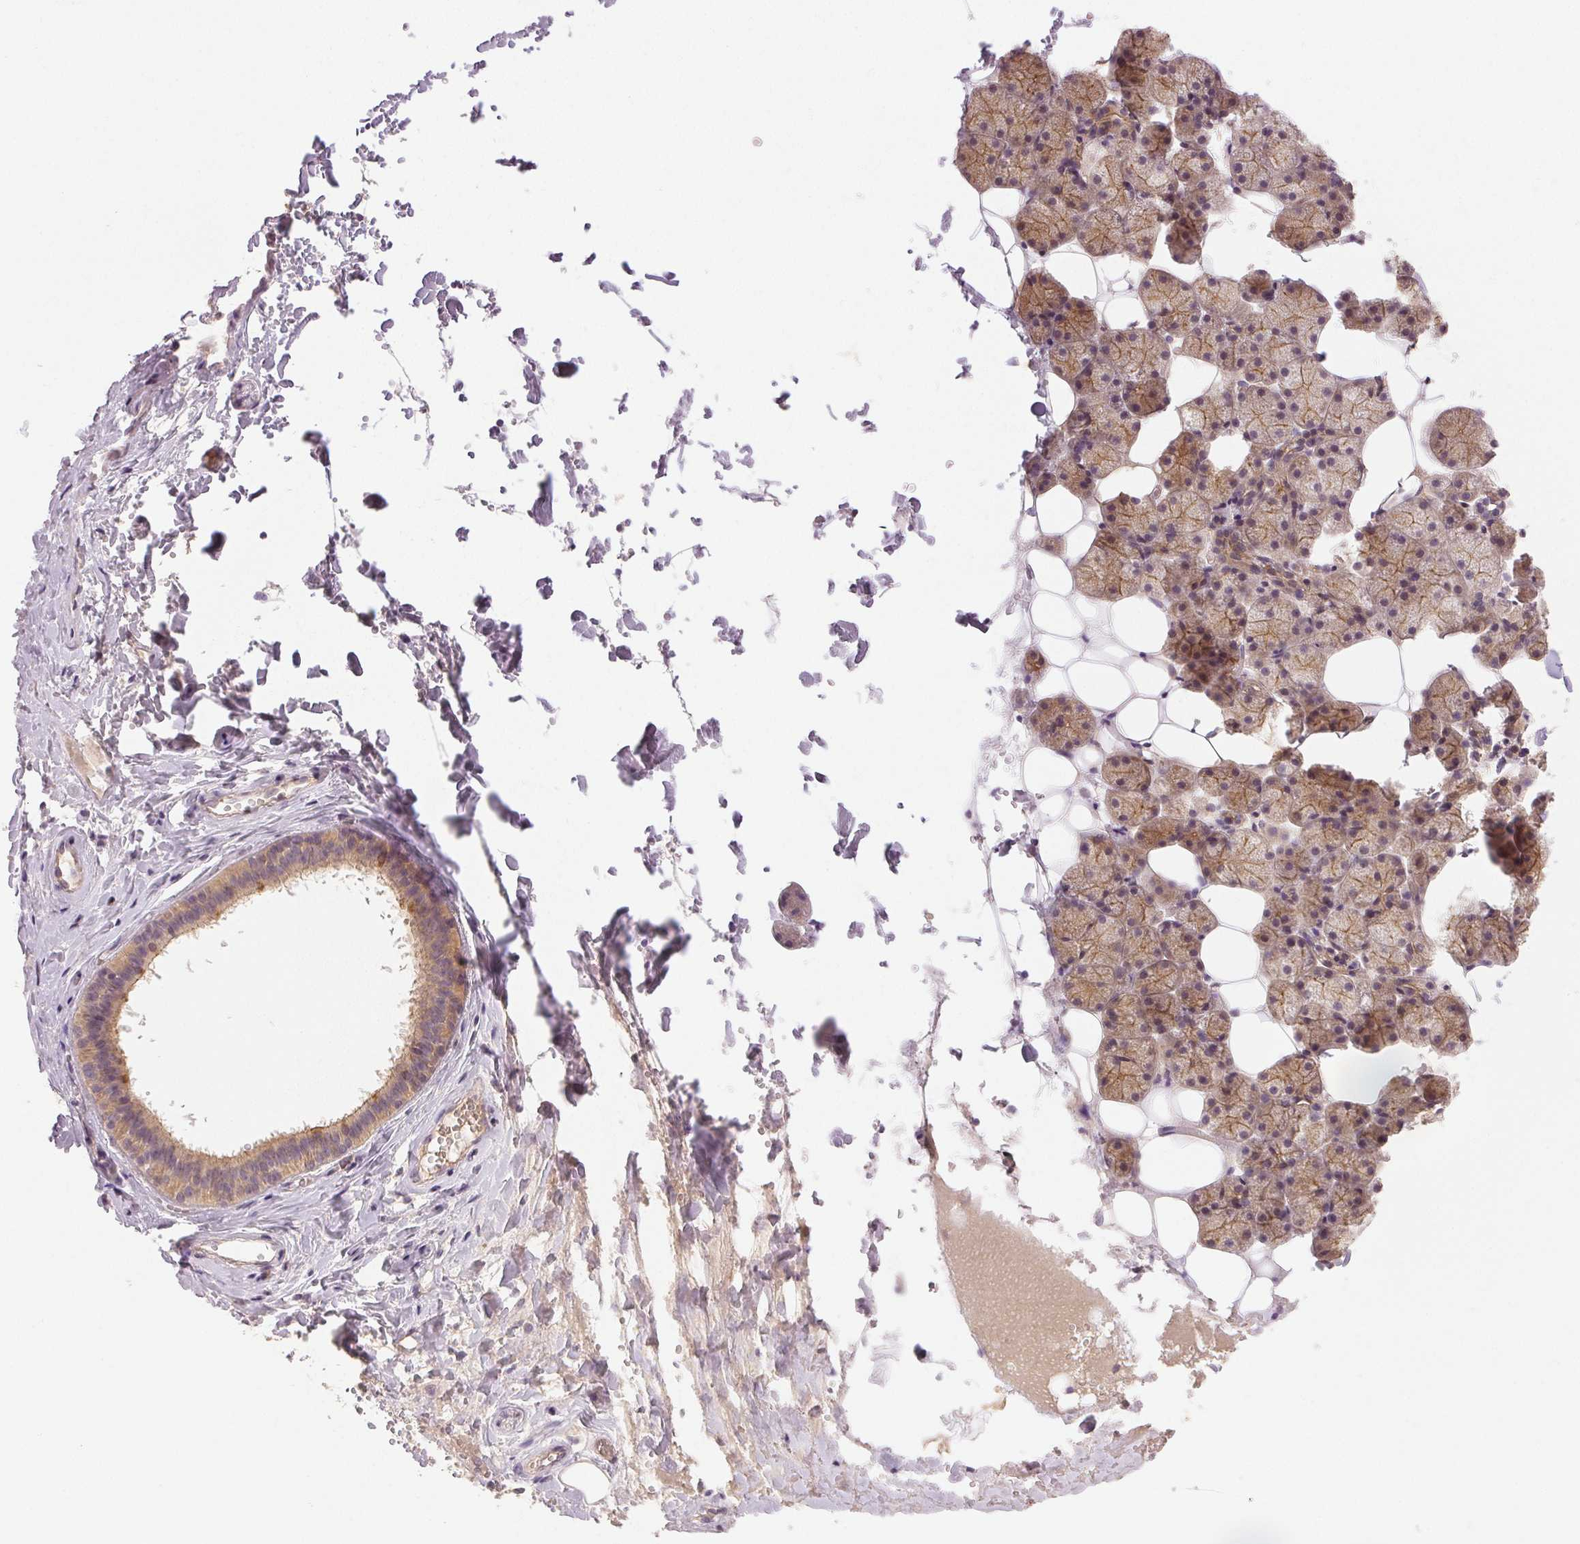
{"staining": {"intensity": "moderate", "quantity": "25%-75%", "location": "cytoplasmic/membranous"}, "tissue": "salivary gland", "cell_type": "Glandular cells", "image_type": "normal", "snomed": [{"axis": "morphology", "description": "Normal tissue, NOS"}, {"axis": "topography", "description": "Salivary gland"}], "caption": "This is a photomicrograph of immunohistochemistry (IHC) staining of normal salivary gland, which shows moderate positivity in the cytoplasmic/membranous of glandular cells.", "gene": "YIF1B", "patient": {"sex": "male", "age": 38}}